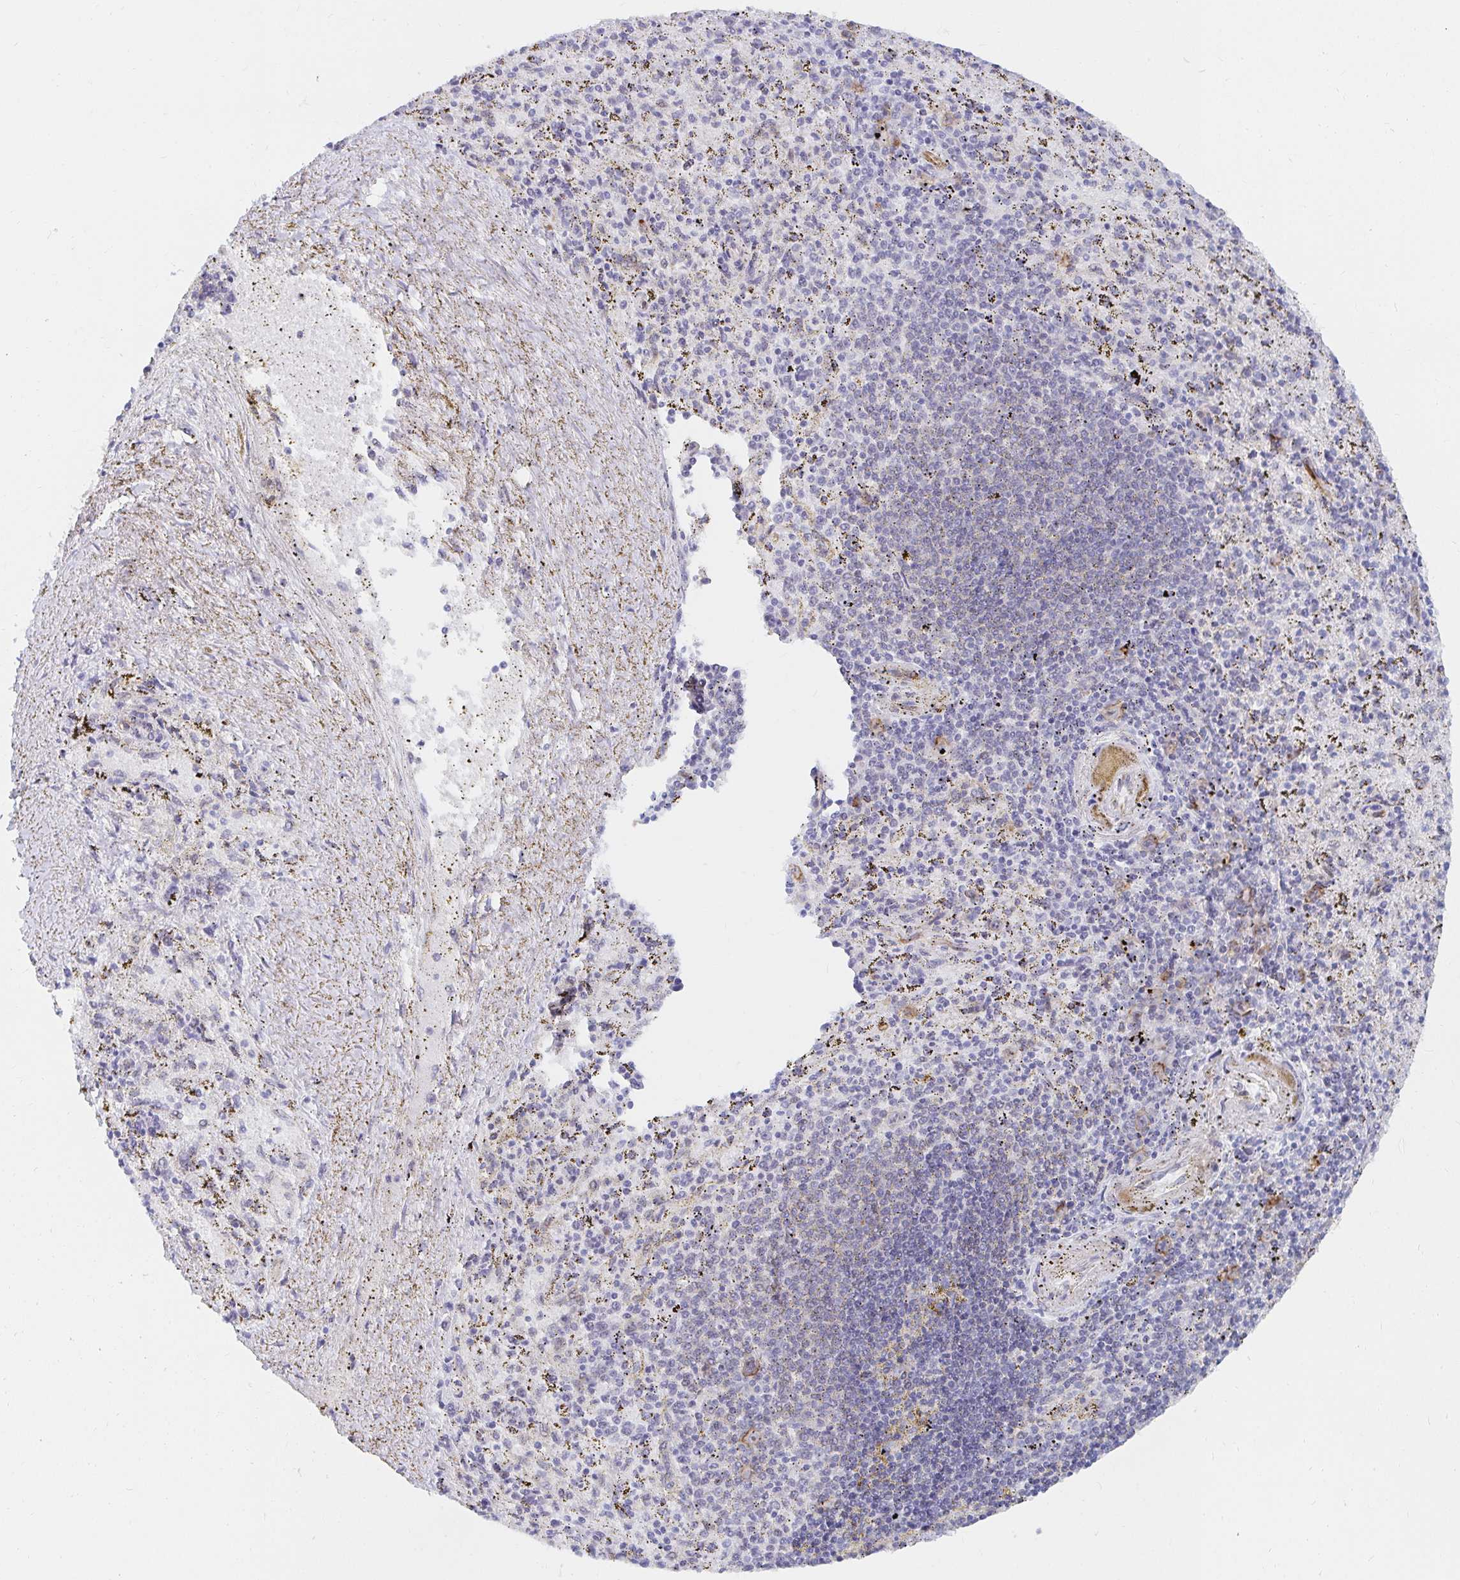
{"staining": {"intensity": "negative", "quantity": "none", "location": "none"}, "tissue": "spleen", "cell_type": "Cells in red pulp", "image_type": "normal", "snomed": [{"axis": "morphology", "description": "Normal tissue, NOS"}, {"axis": "topography", "description": "Spleen"}], "caption": "DAB immunohistochemical staining of unremarkable human spleen demonstrates no significant positivity in cells in red pulp.", "gene": "COL28A1", "patient": {"sex": "male", "age": 57}}